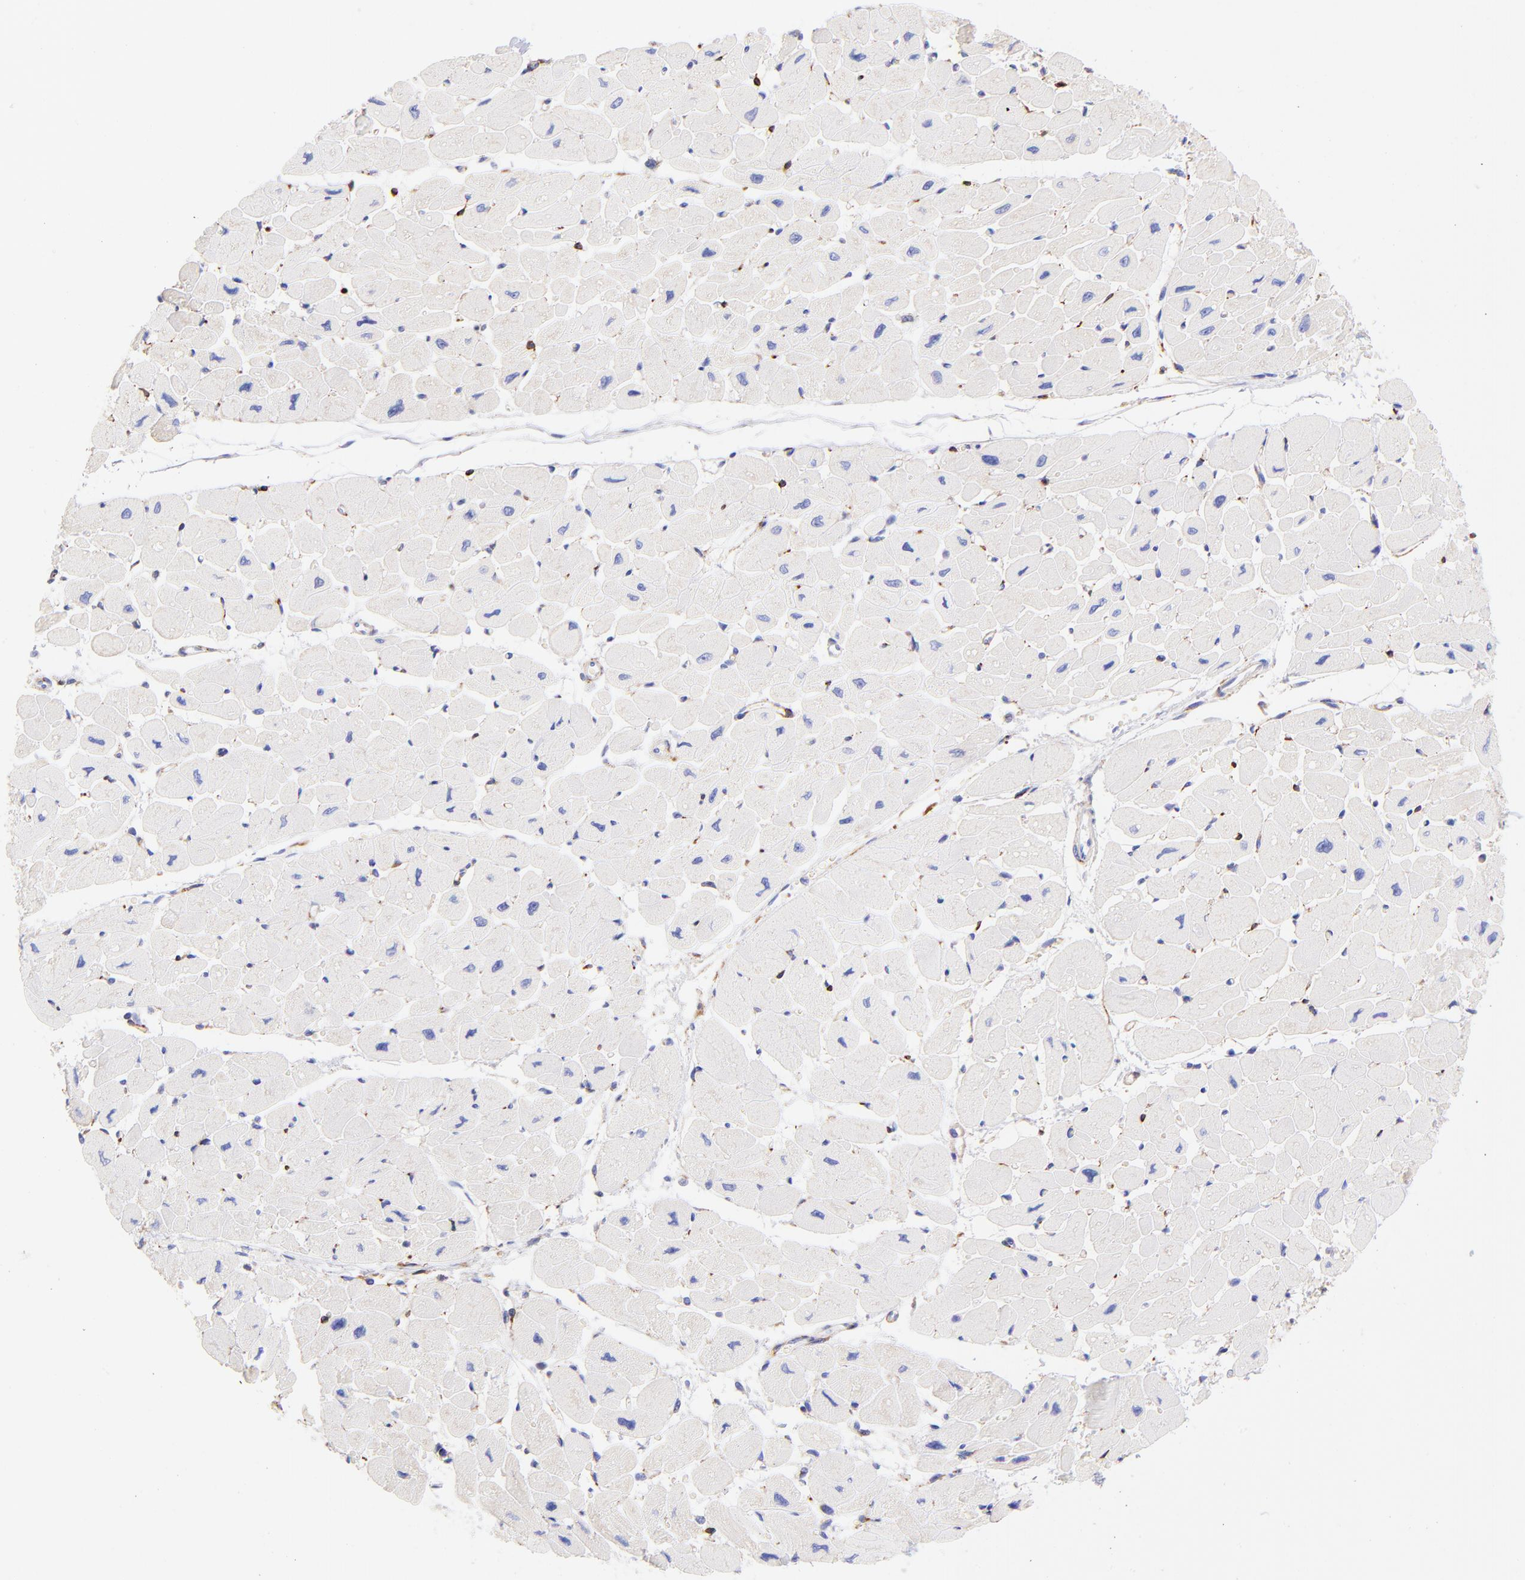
{"staining": {"intensity": "negative", "quantity": "none", "location": "none"}, "tissue": "heart muscle", "cell_type": "Cardiomyocytes", "image_type": "normal", "snomed": [{"axis": "morphology", "description": "Normal tissue, NOS"}, {"axis": "topography", "description": "Heart"}], "caption": "The IHC image has no significant positivity in cardiomyocytes of heart muscle.", "gene": "SPARC", "patient": {"sex": "female", "age": 54}}